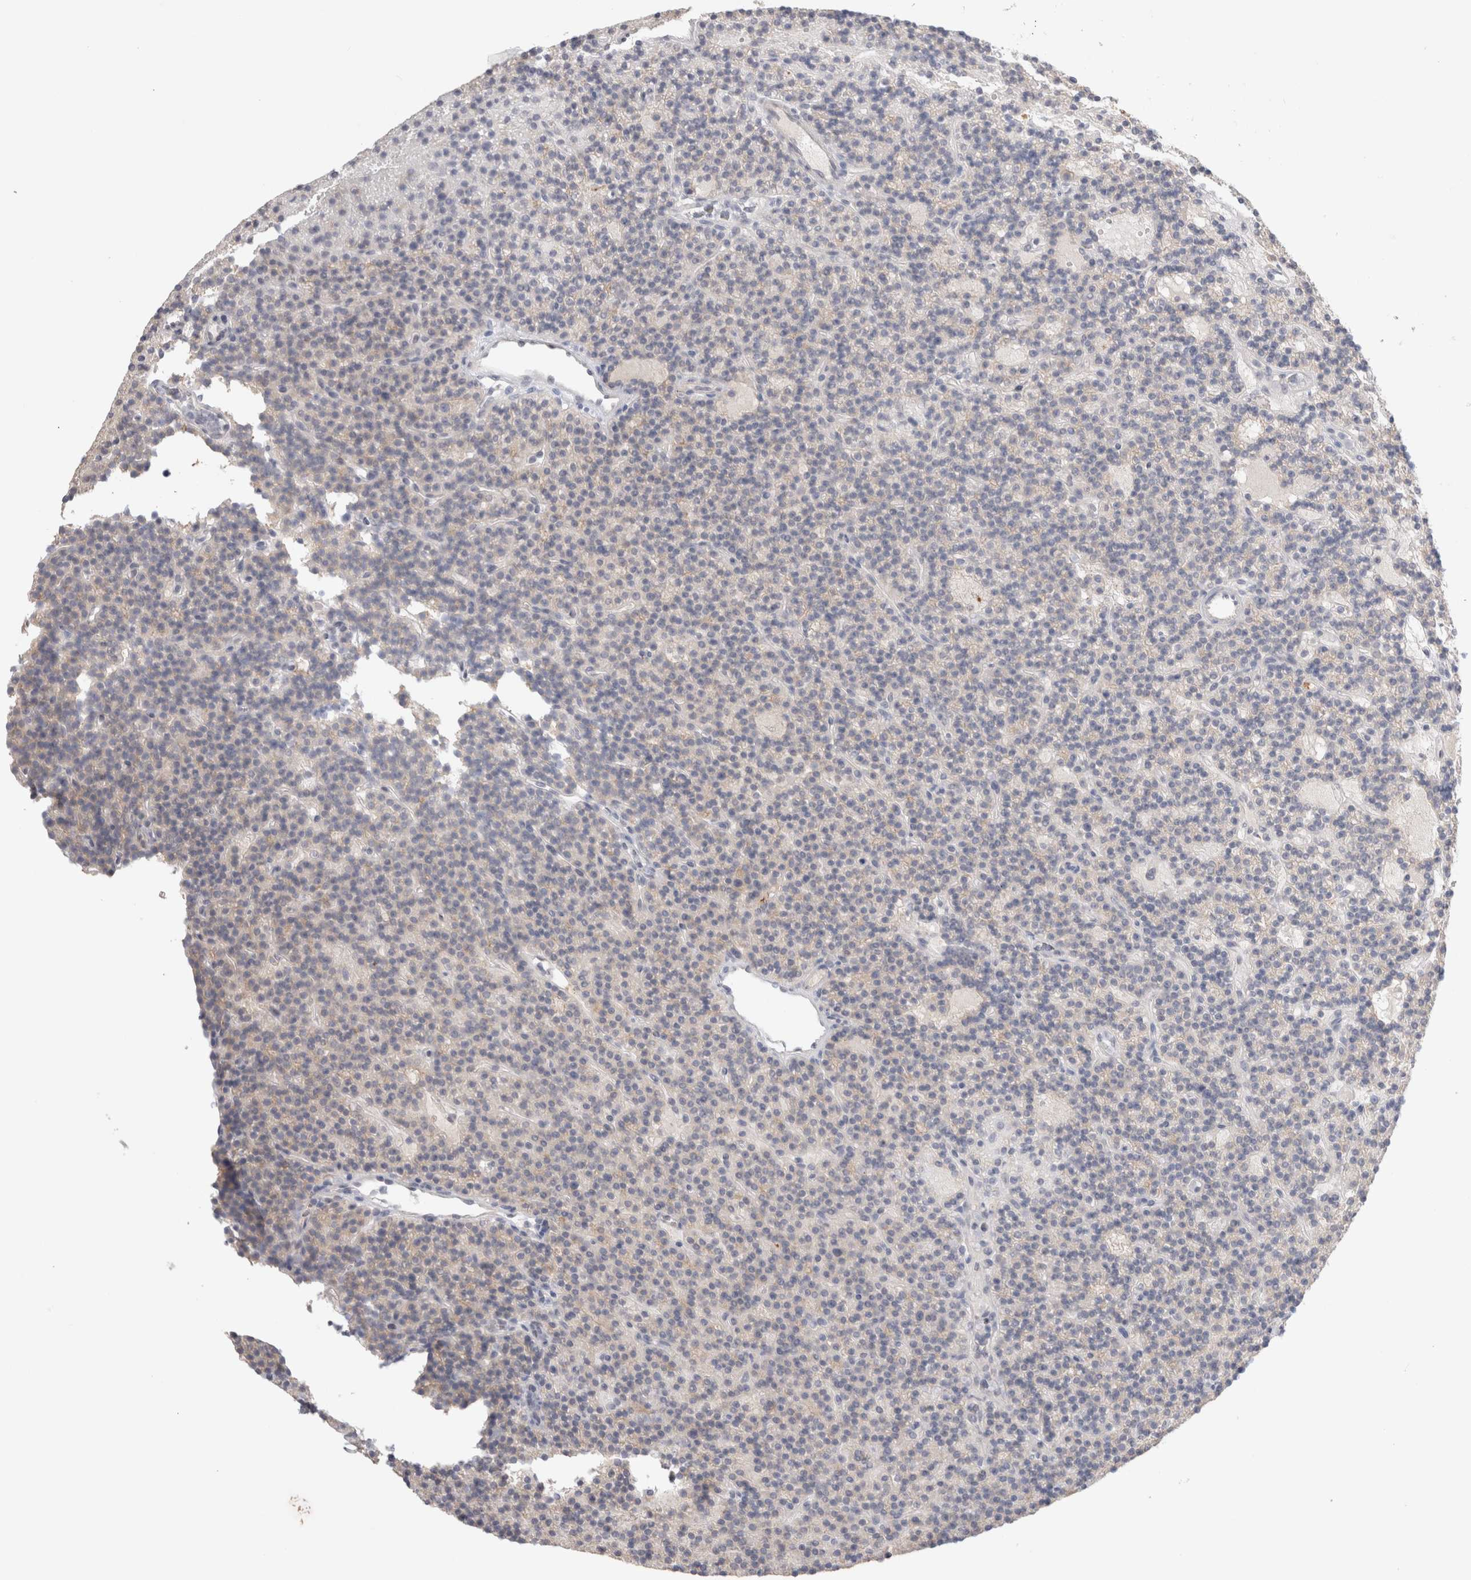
{"staining": {"intensity": "negative", "quantity": "none", "location": "none"}, "tissue": "parathyroid gland", "cell_type": "Glandular cells", "image_type": "normal", "snomed": [{"axis": "morphology", "description": "Normal tissue, NOS"}, {"axis": "topography", "description": "Parathyroid gland"}], "caption": "There is no significant positivity in glandular cells of parathyroid gland.", "gene": "HPGDS", "patient": {"sex": "male", "age": 75}}